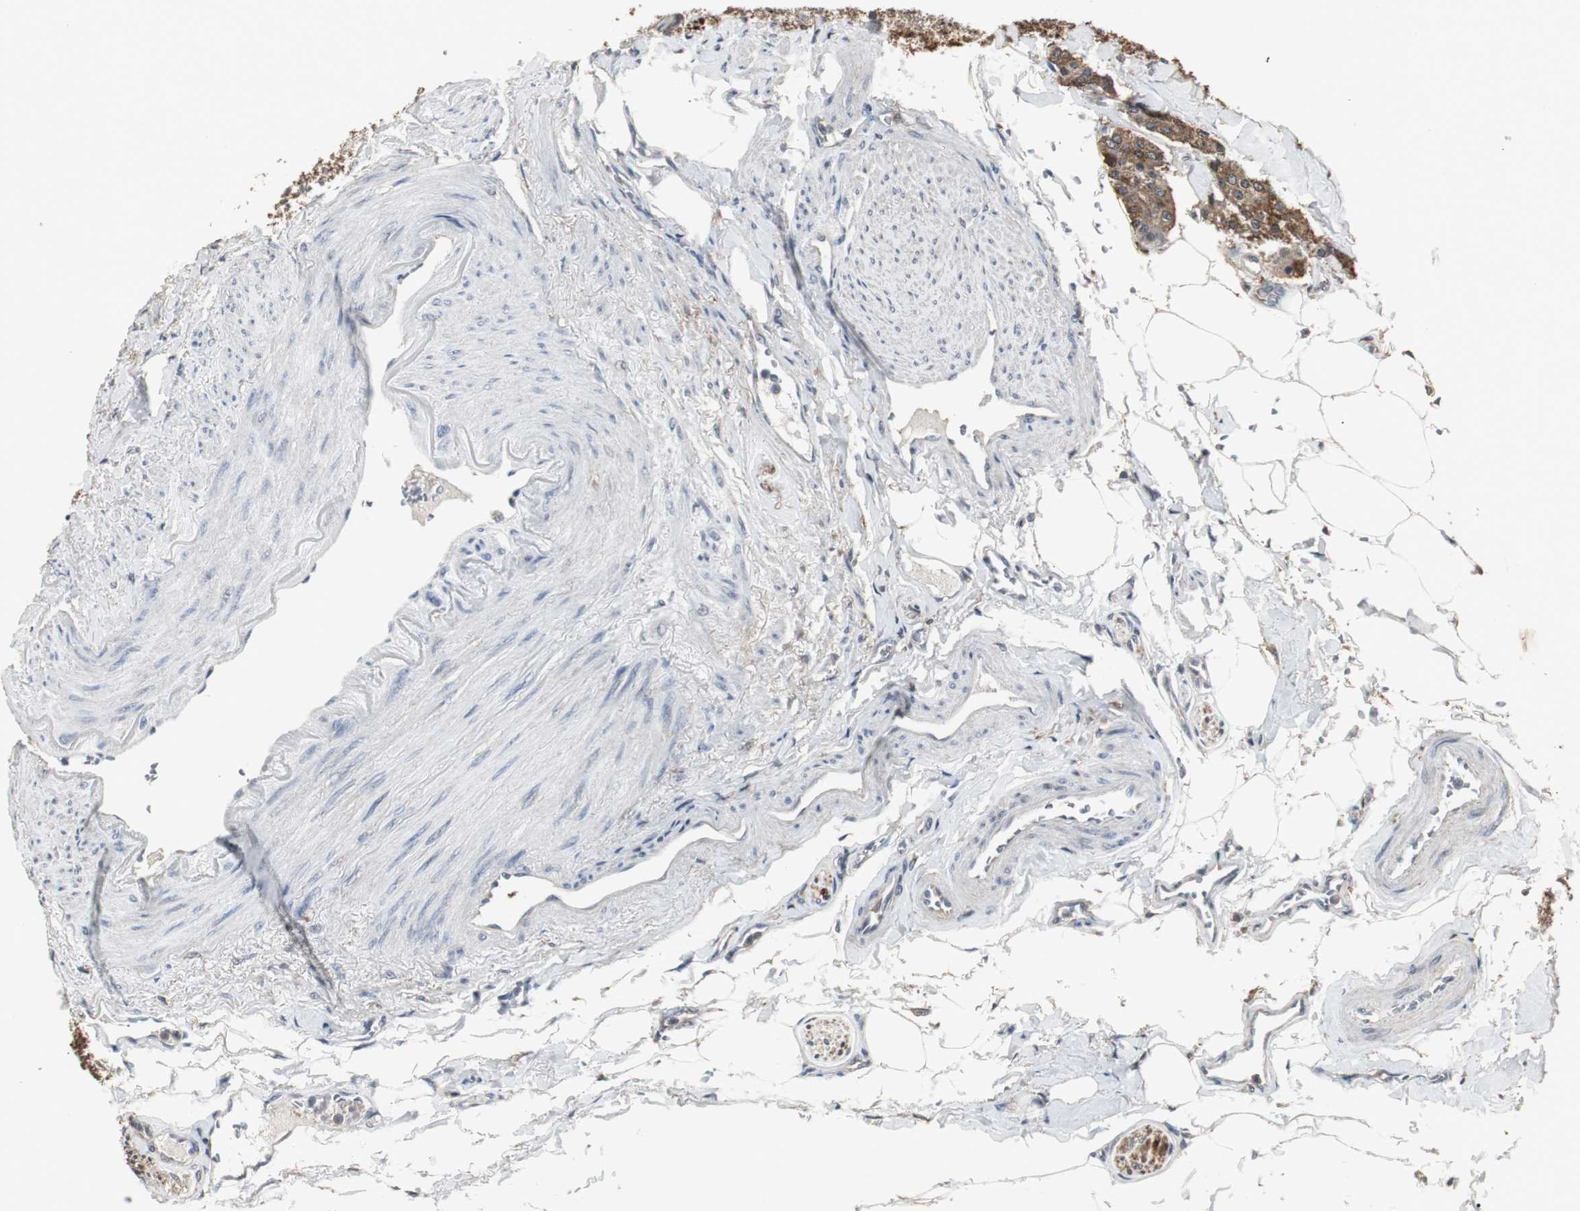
{"staining": {"intensity": "moderate", "quantity": ">75%", "location": "cytoplasmic/membranous"}, "tissue": "carcinoid", "cell_type": "Tumor cells", "image_type": "cancer", "snomed": [{"axis": "morphology", "description": "Carcinoid, malignant, NOS"}, {"axis": "topography", "description": "Colon"}], "caption": "IHC micrograph of human carcinoid (malignant) stained for a protein (brown), which displays medium levels of moderate cytoplasmic/membranous positivity in about >75% of tumor cells.", "gene": "HPRT1", "patient": {"sex": "female", "age": 61}}